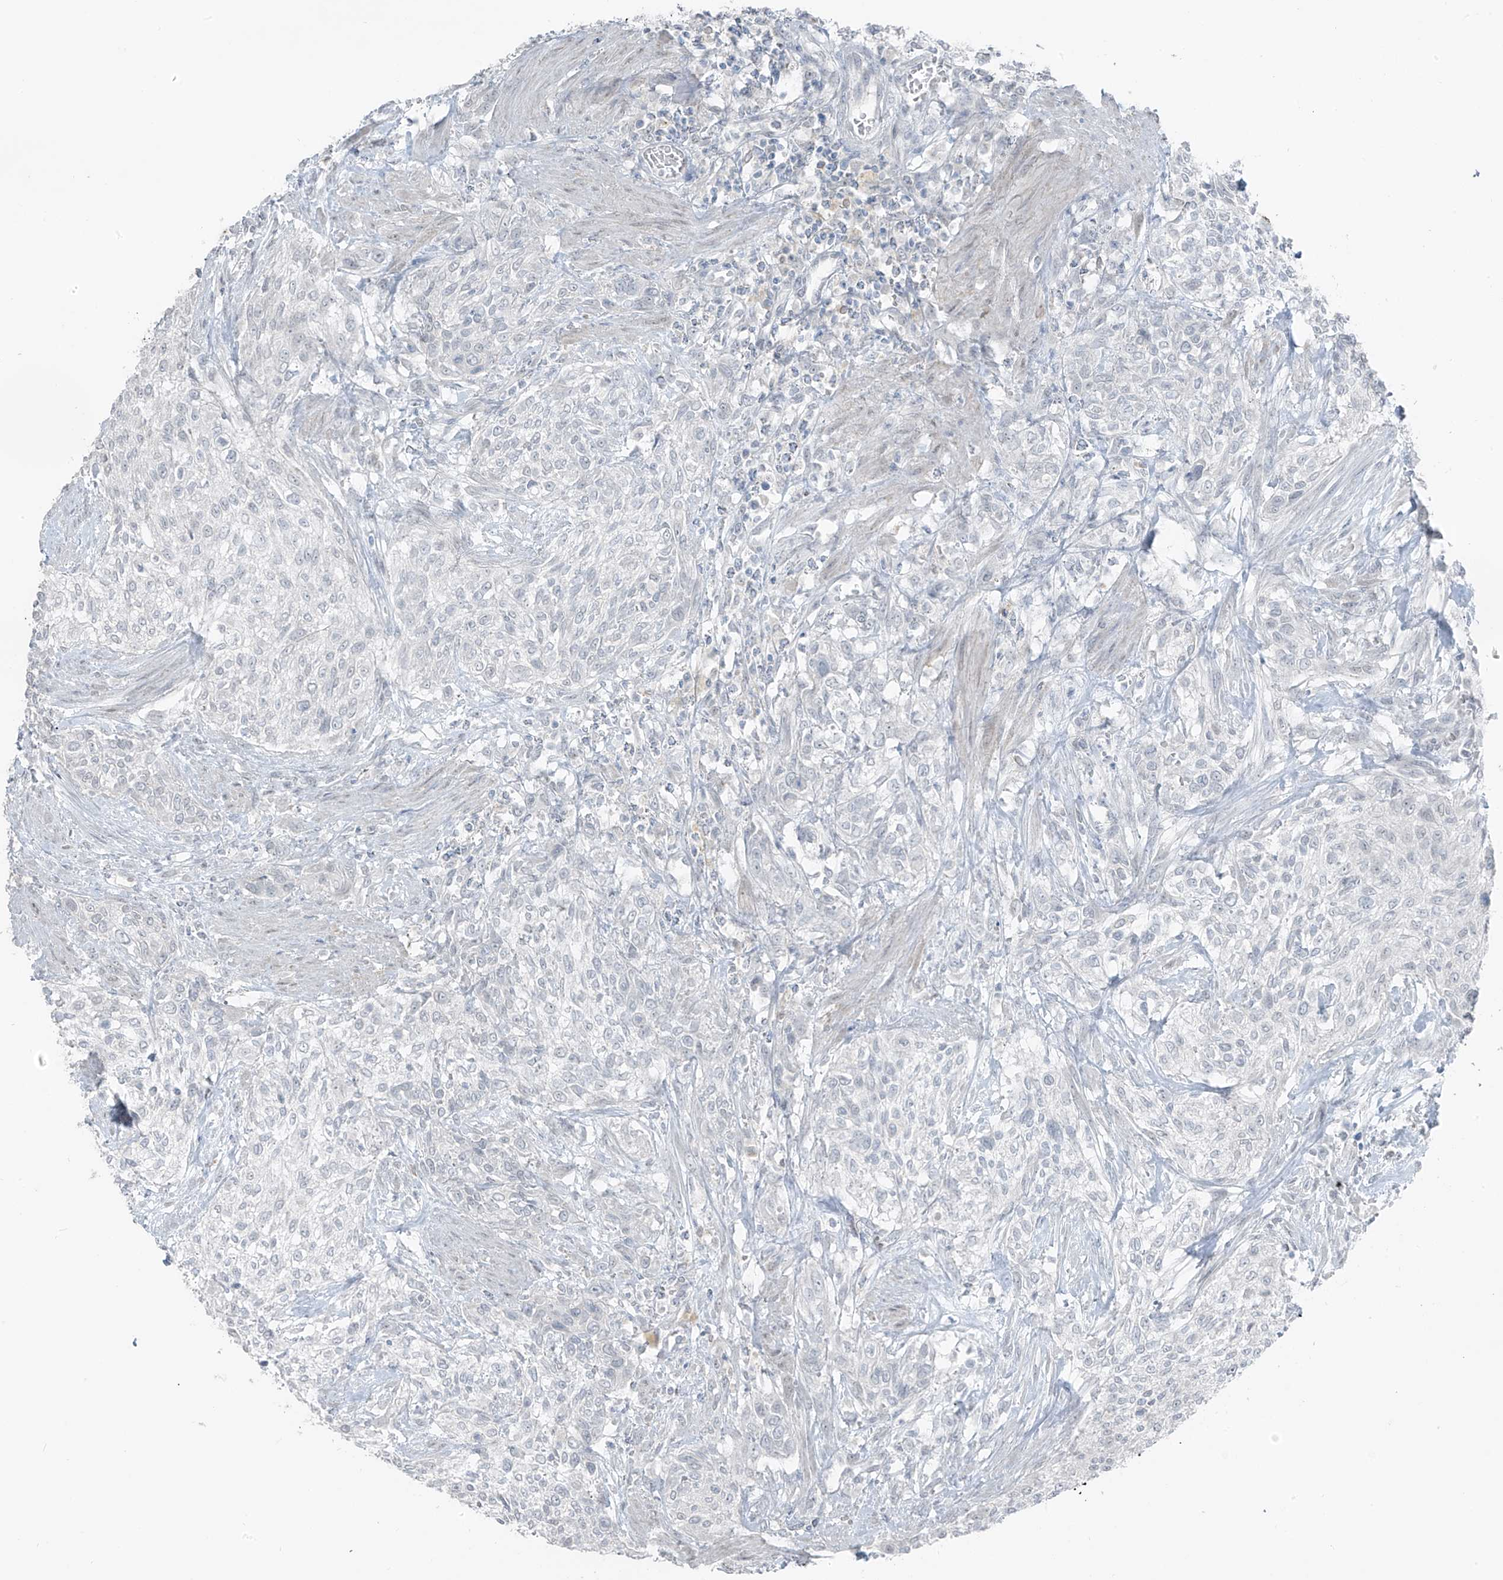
{"staining": {"intensity": "negative", "quantity": "none", "location": "none"}, "tissue": "urothelial cancer", "cell_type": "Tumor cells", "image_type": "cancer", "snomed": [{"axis": "morphology", "description": "Urothelial carcinoma, High grade"}, {"axis": "topography", "description": "Urinary bladder"}], "caption": "Tumor cells are negative for protein expression in human urothelial cancer.", "gene": "PRDM6", "patient": {"sex": "male", "age": 35}}